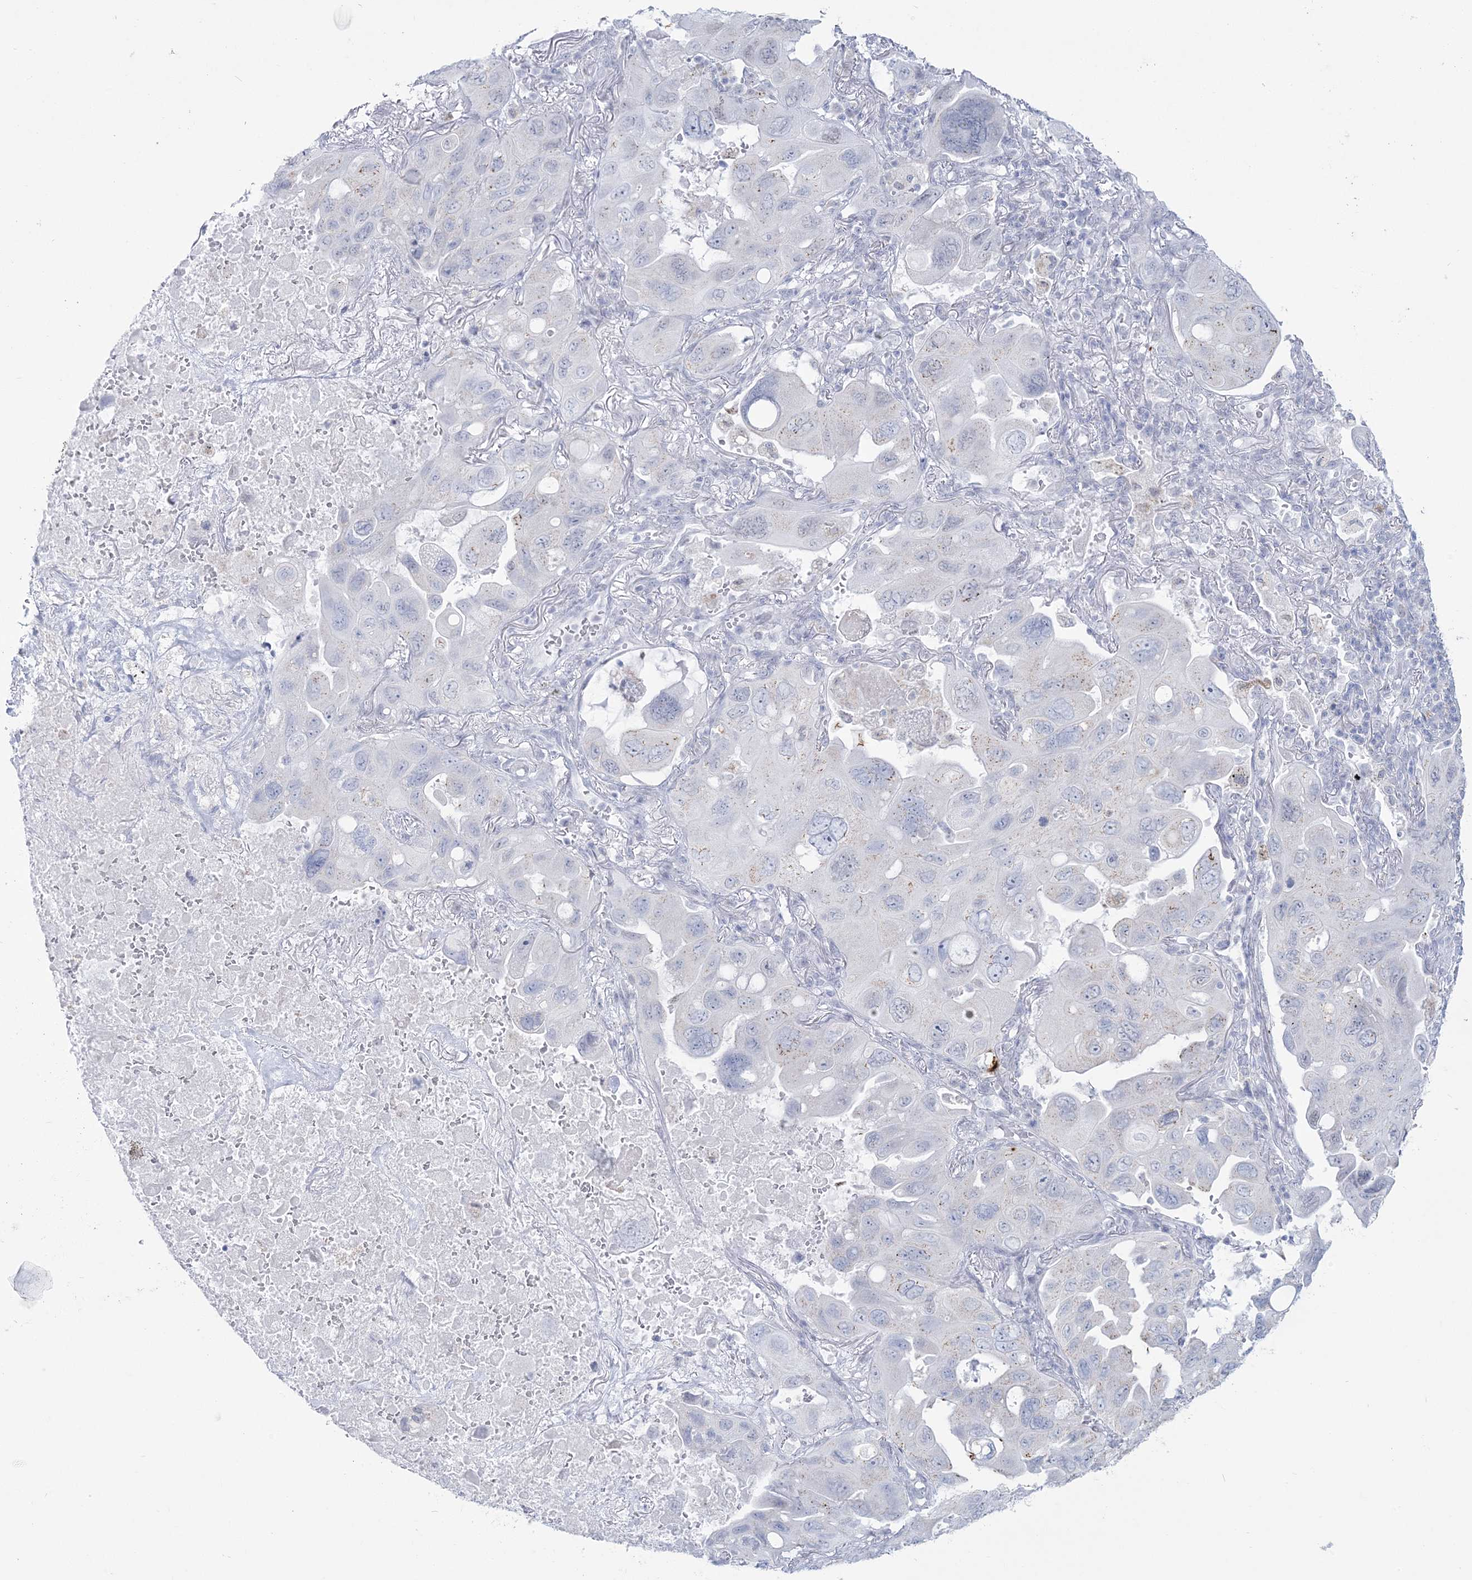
{"staining": {"intensity": "negative", "quantity": "none", "location": "none"}, "tissue": "lung cancer", "cell_type": "Tumor cells", "image_type": "cancer", "snomed": [{"axis": "morphology", "description": "Squamous cell carcinoma, NOS"}, {"axis": "topography", "description": "Lung"}], "caption": "The micrograph exhibits no significant expression in tumor cells of lung cancer (squamous cell carcinoma).", "gene": "ZNF843", "patient": {"sex": "female", "age": 73}}